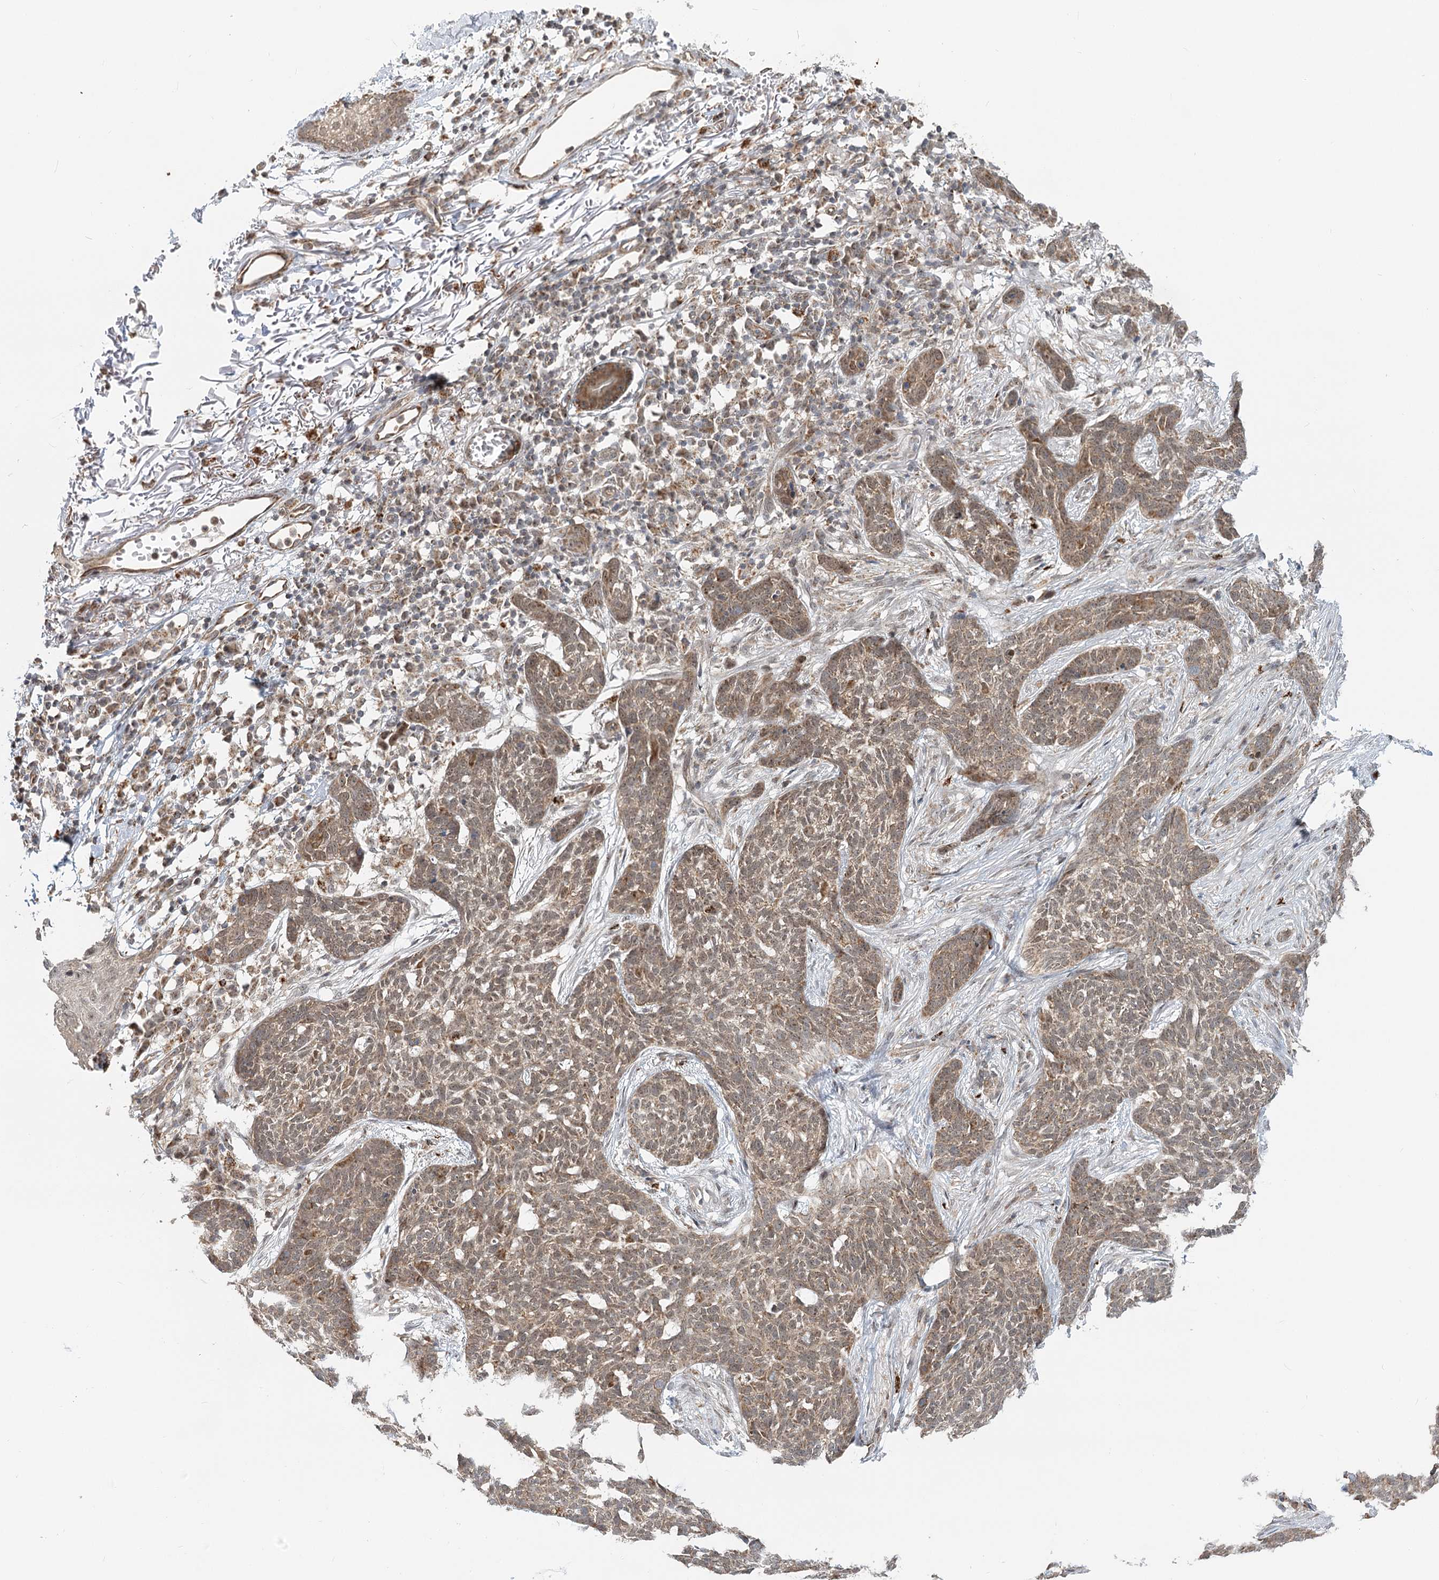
{"staining": {"intensity": "weak", "quantity": "25%-75%", "location": "cytoplasmic/membranous,nuclear"}, "tissue": "skin cancer", "cell_type": "Tumor cells", "image_type": "cancer", "snomed": [{"axis": "morphology", "description": "Basal cell carcinoma"}, {"axis": "topography", "description": "Skin"}], "caption": "Protein expression analysis of human basal cell carcinoma (skin) reveals weak cytoplasmic/membranous and nuclear expression in approximately 25%-75% of tumor cells.", "gene": "RTN4IP1", "patient": {"sex": "male", "age": 85}}